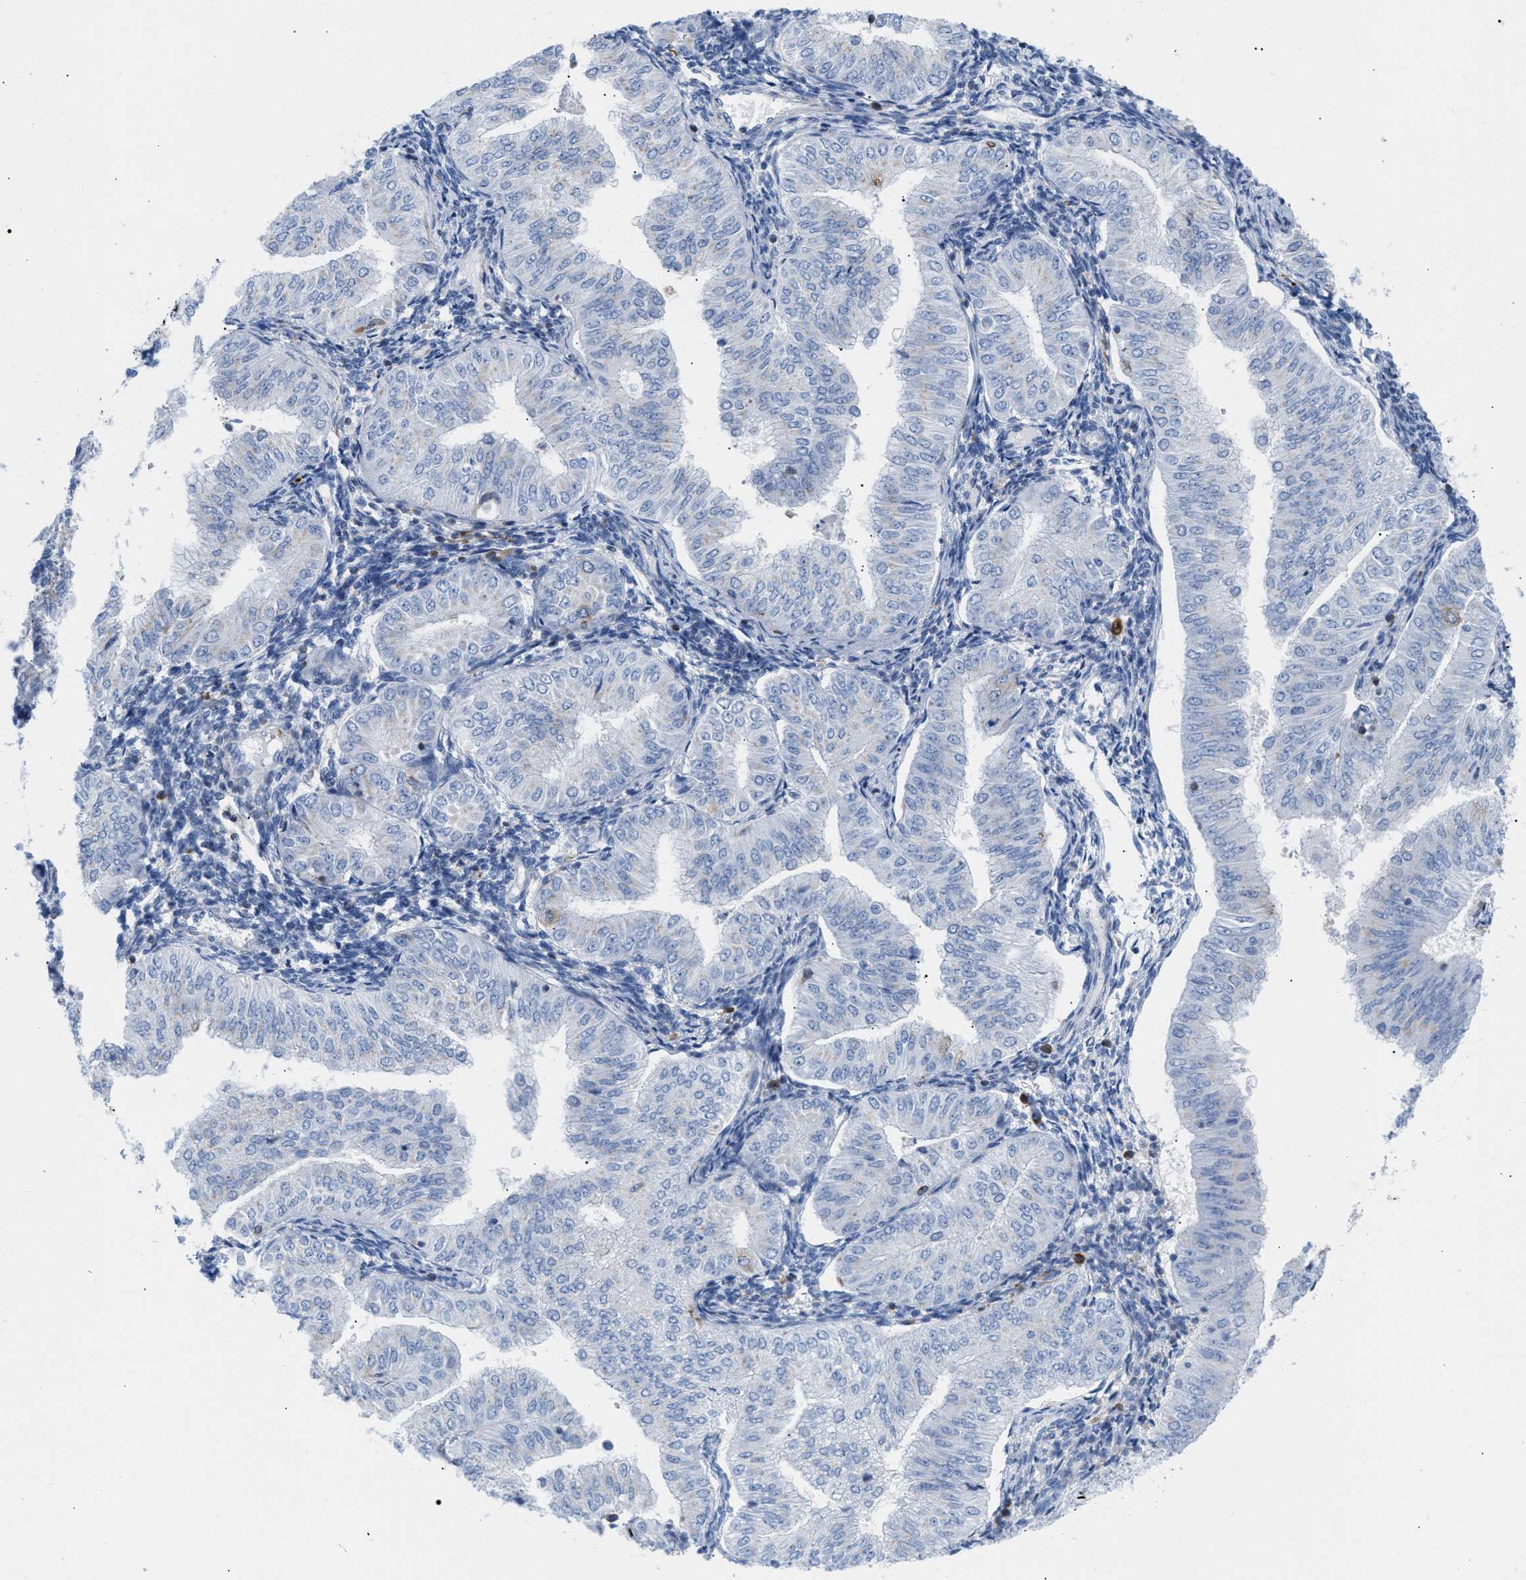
{"staining": {"intensity": "negative", "quantity": "none", "location": "none"}, "tissue": "endometrial cancer", "cell_type": "Tumor cells", "image_type": "cancer", "snomed": [{"axis": "morphology", "description": "Normal tissue, NOS"}, {"axis": "morphology", "description": "Adenocarcinoma, NOS"}, {"axis": "topography", "description": "Endometrium"}], "caption": "IHC of endometrial adenocarcinoma reveals no positivity in tumor cells. (Immunohistochemistry, brightfield microscopy, high magnification).", "gene": "TACC3", "patient": {"sex": "female", "age": 53}}